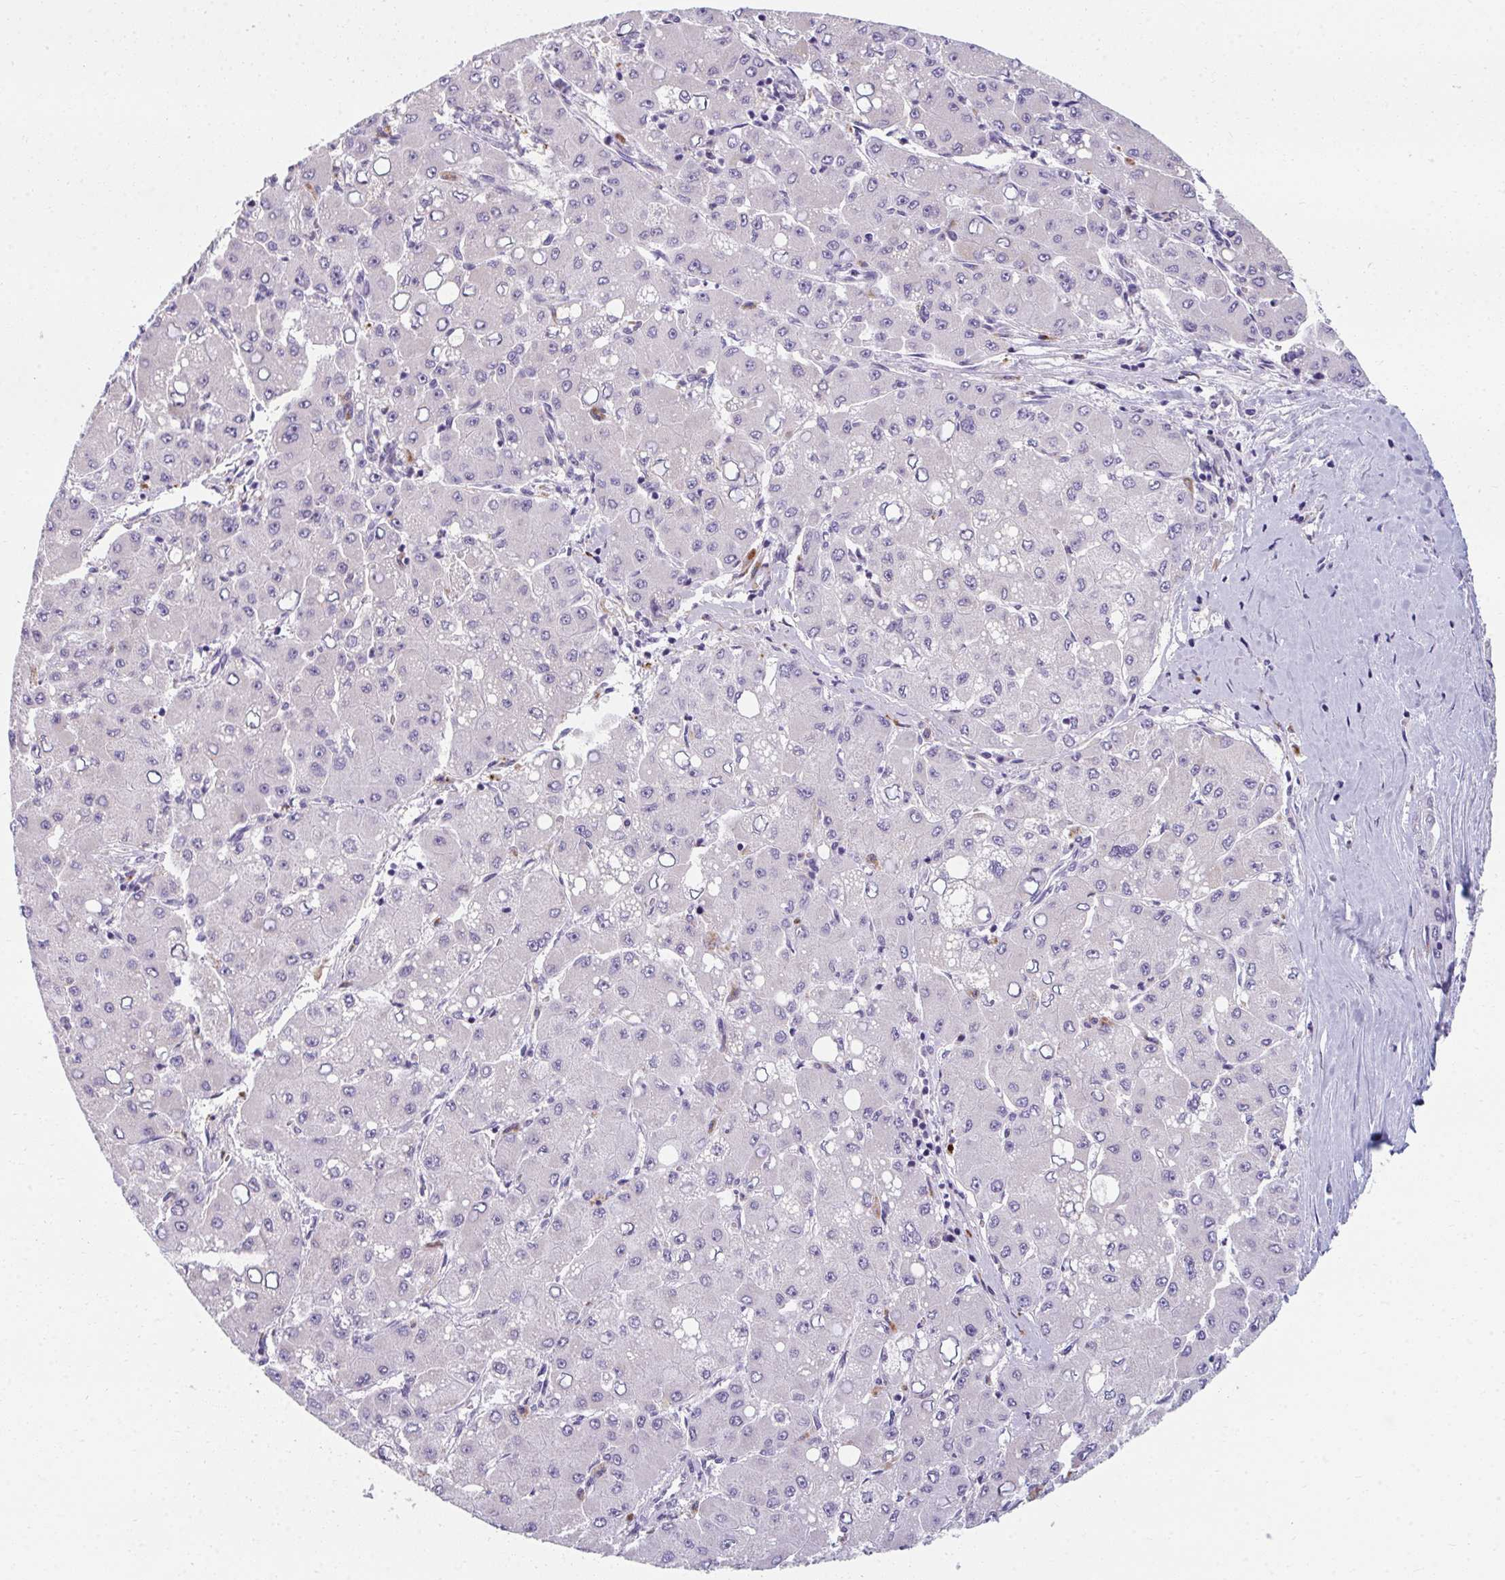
{"staining": {"intensity": "negative", "quantity": "none", "location": "none"}, "tissue": "liver cancer", "cell_type": "Tumor cells", "image_type": "cancer", "snomed": [{"axis": "morphology", "description": "Carcinoma, Hepatocellular, NOS"}, {"axis": "topography", "description": "Liver"}], "caption": "DAB (3,3'-diaminobenzidine) immunohistochemical staining of human hepatocellular carcinoma (liver) displays no significant expression in tumor cells.", "gene": "EIF1AD", "patient": {"sex": "male", "age": 40}}